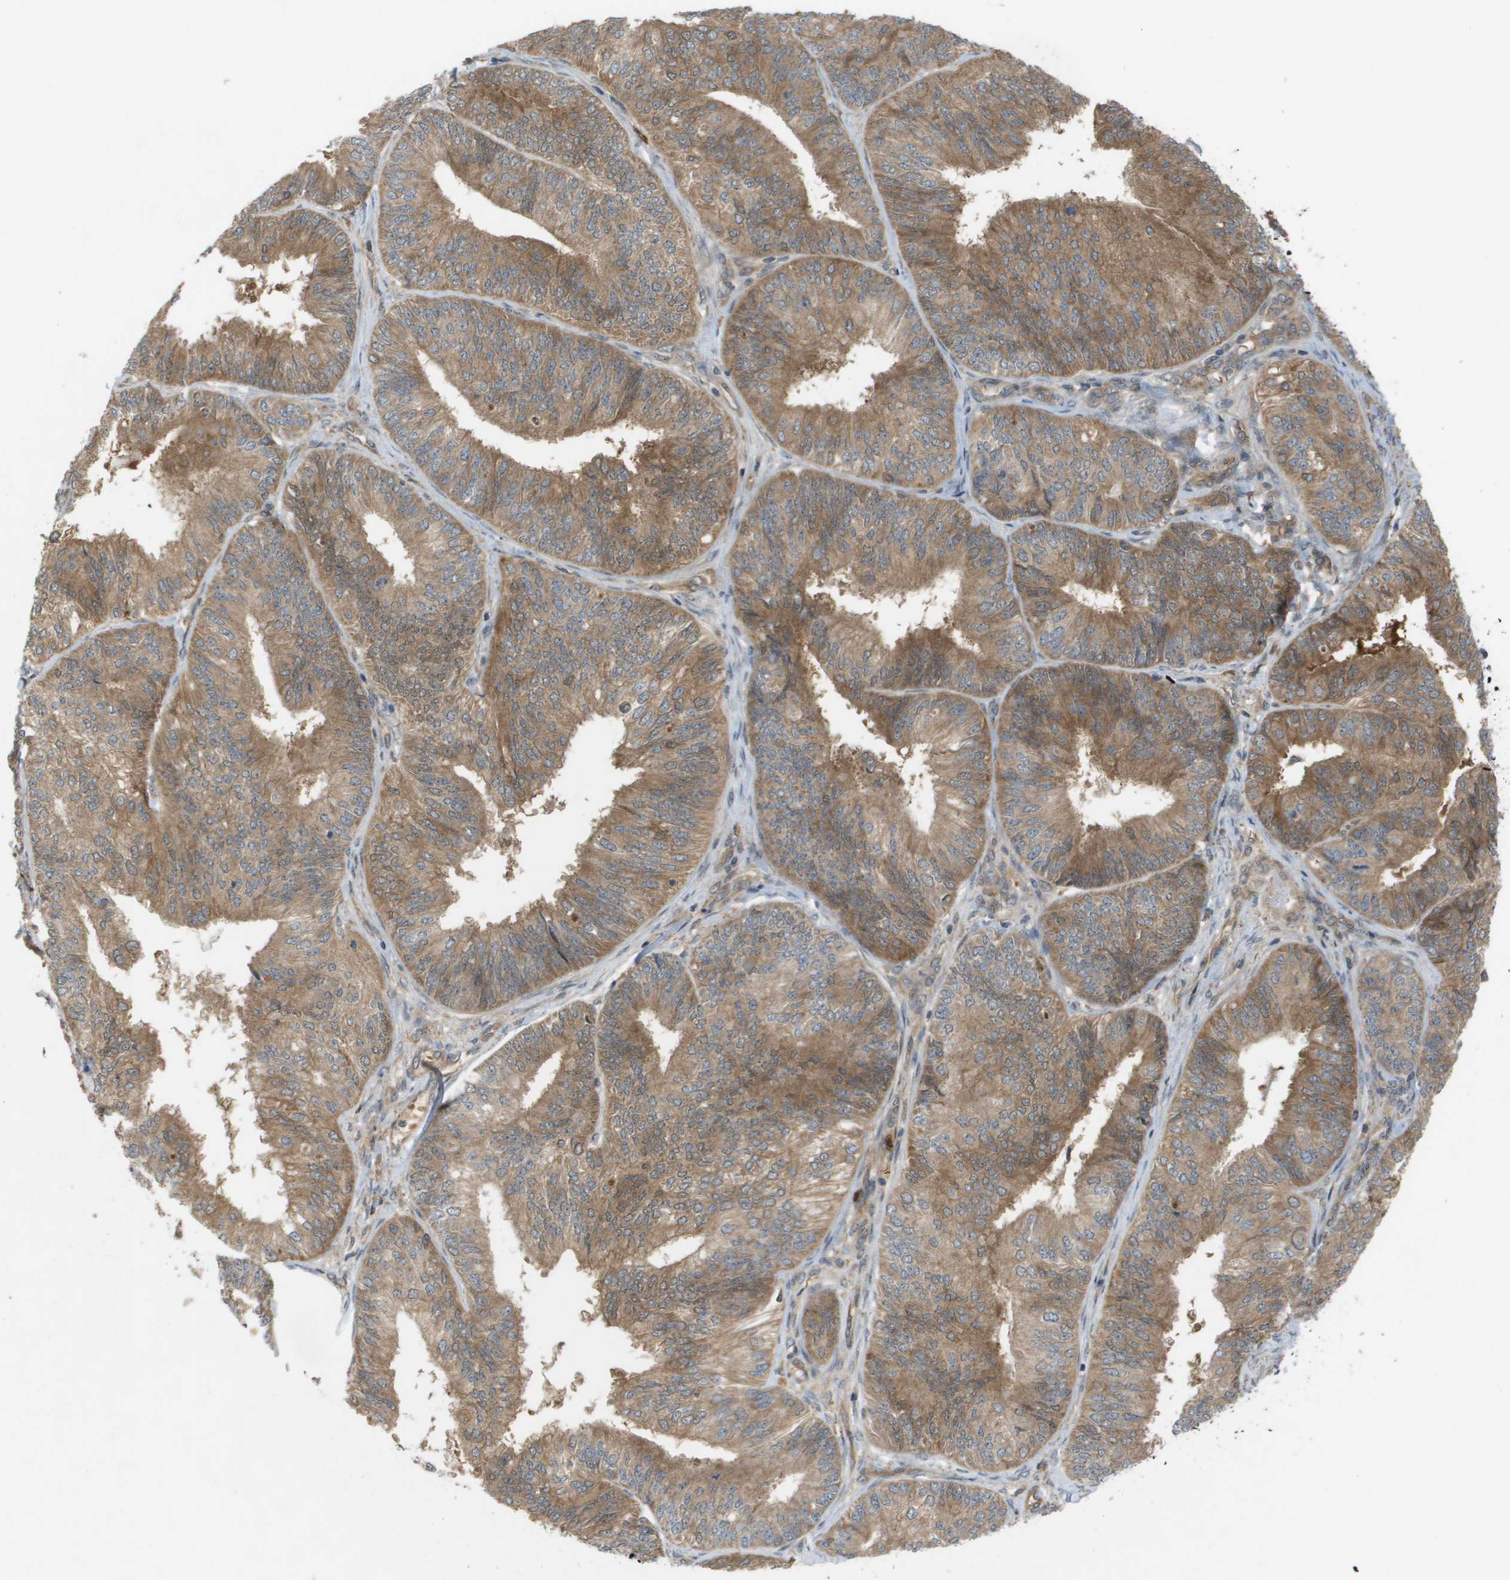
{"staining": {"intensity": "moderate", "quantity": ">75%", "location": "cytoplasmic/membranous"}, "tissue": "endometrial cancer", "cell_type": "Tumor cells", "image_type": "cancer", "snomed": [{"axis": "morphology", "description": "Adenocarcinoma, NOS"}, {"axis": "topography", "description": "Endometrium"}], "caption": "IHC photomicrograph of endometrial cancer (adenocarcinoma) stained for a protein (brown), which shows medium levels of moderate cytoplasmic/membranous positivity in approximately >75% of tumor cells.", "gene": "PALD1", "patient": {"sex": "female", "age": 58}}